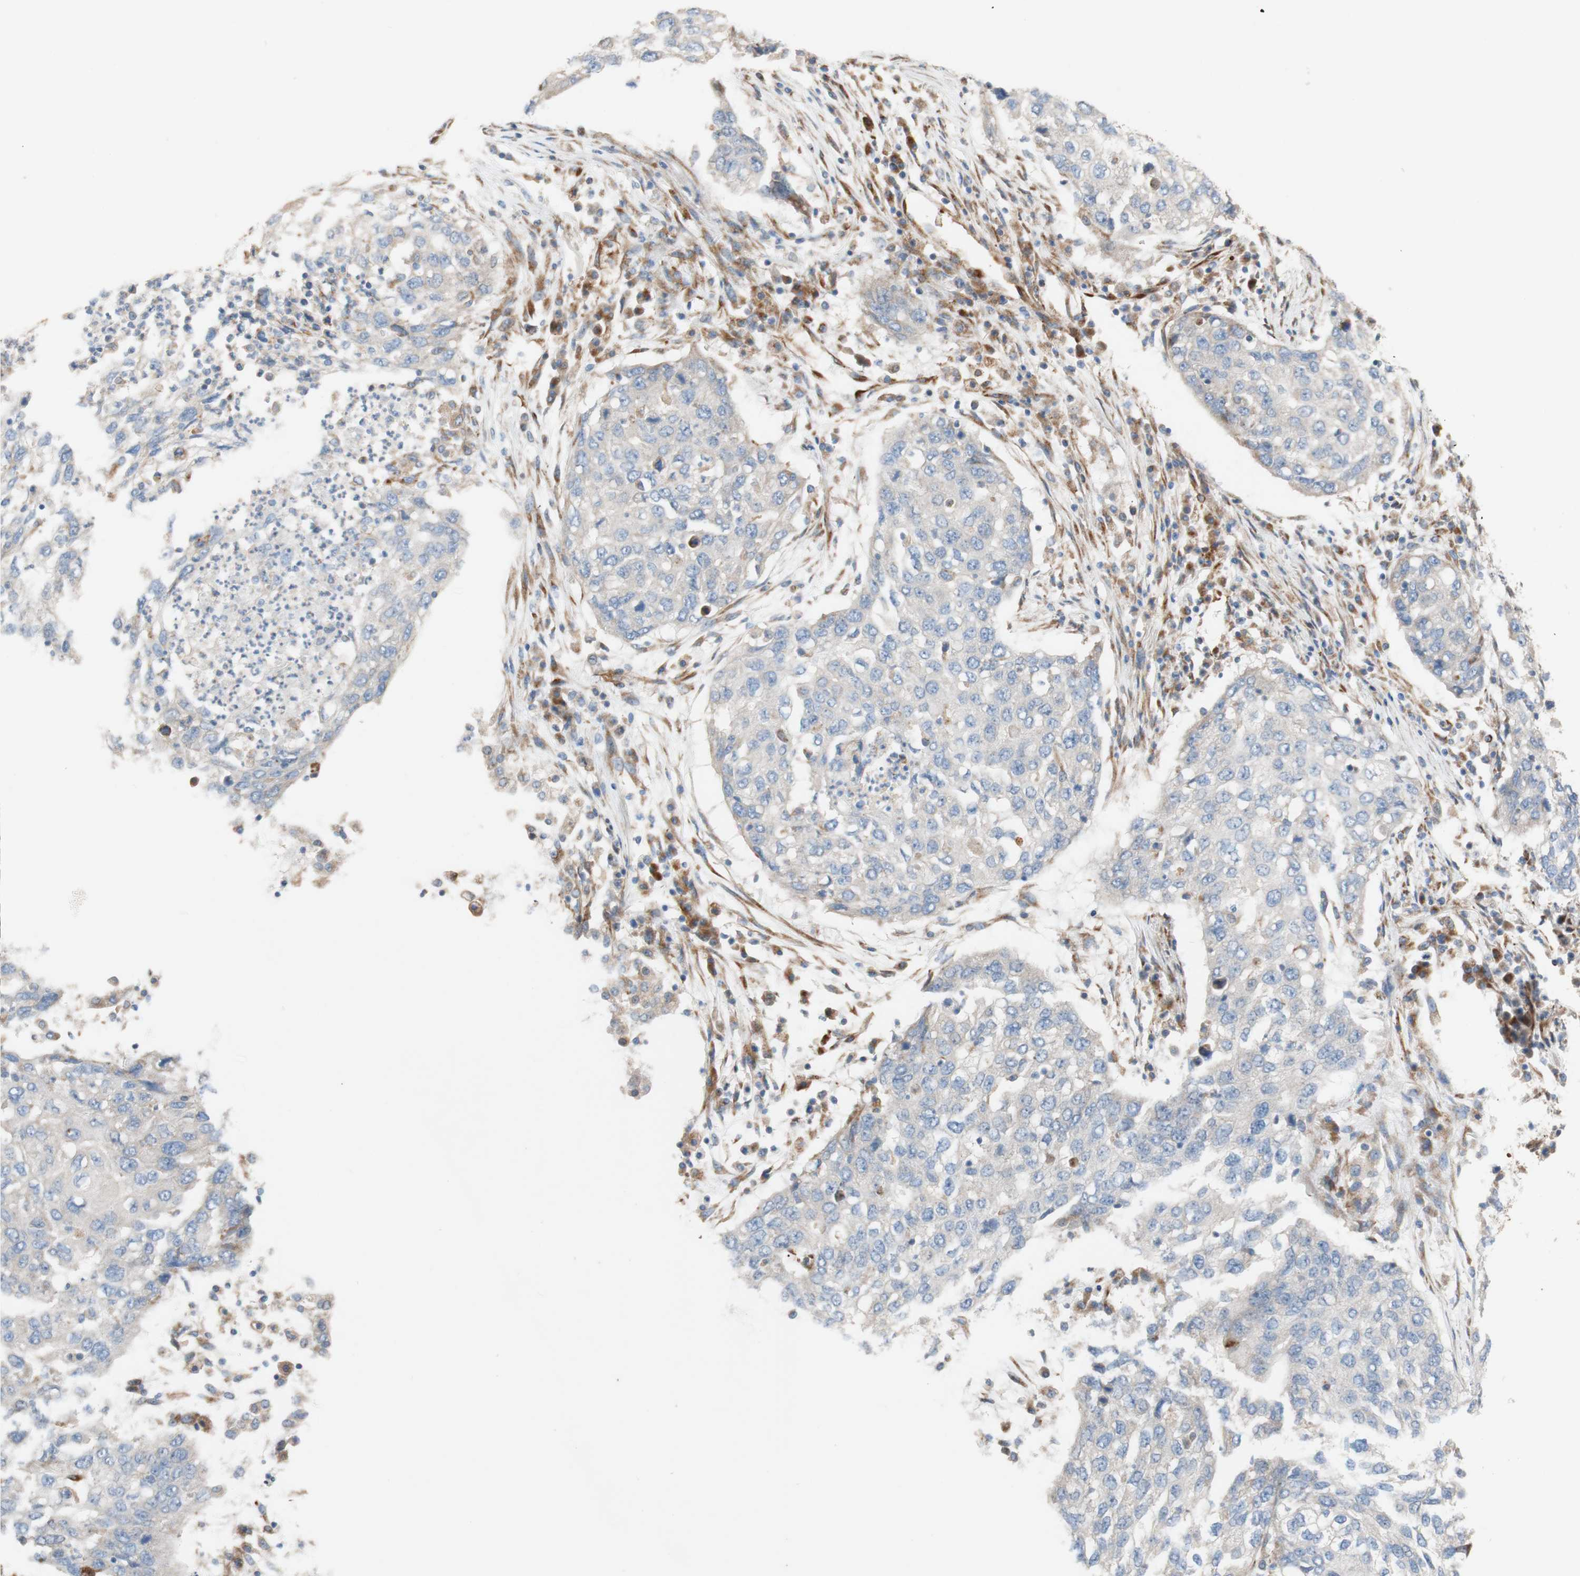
{"staining": {"intensity": "weak", "quantity": ">75%", "location": "cytoplasmic/membranous"}, "tissue": "lung cancer", "cell_type": "Tumor cells", "image_type": "cancer", "snomed": [{"axis": "morphology", "description": "Squamous cell carcinoma, NOS"}, {"axis": "topography", "description": "Lung"}], "caption": "Protein staining of lung cancer (squamous cell carcinoma) tissue exhibits weak cytoplasmic/membranous staining in about >75% of tumor cells.", "gene": "C1orf43", "patient": {"sex": "female", "age": 63}}